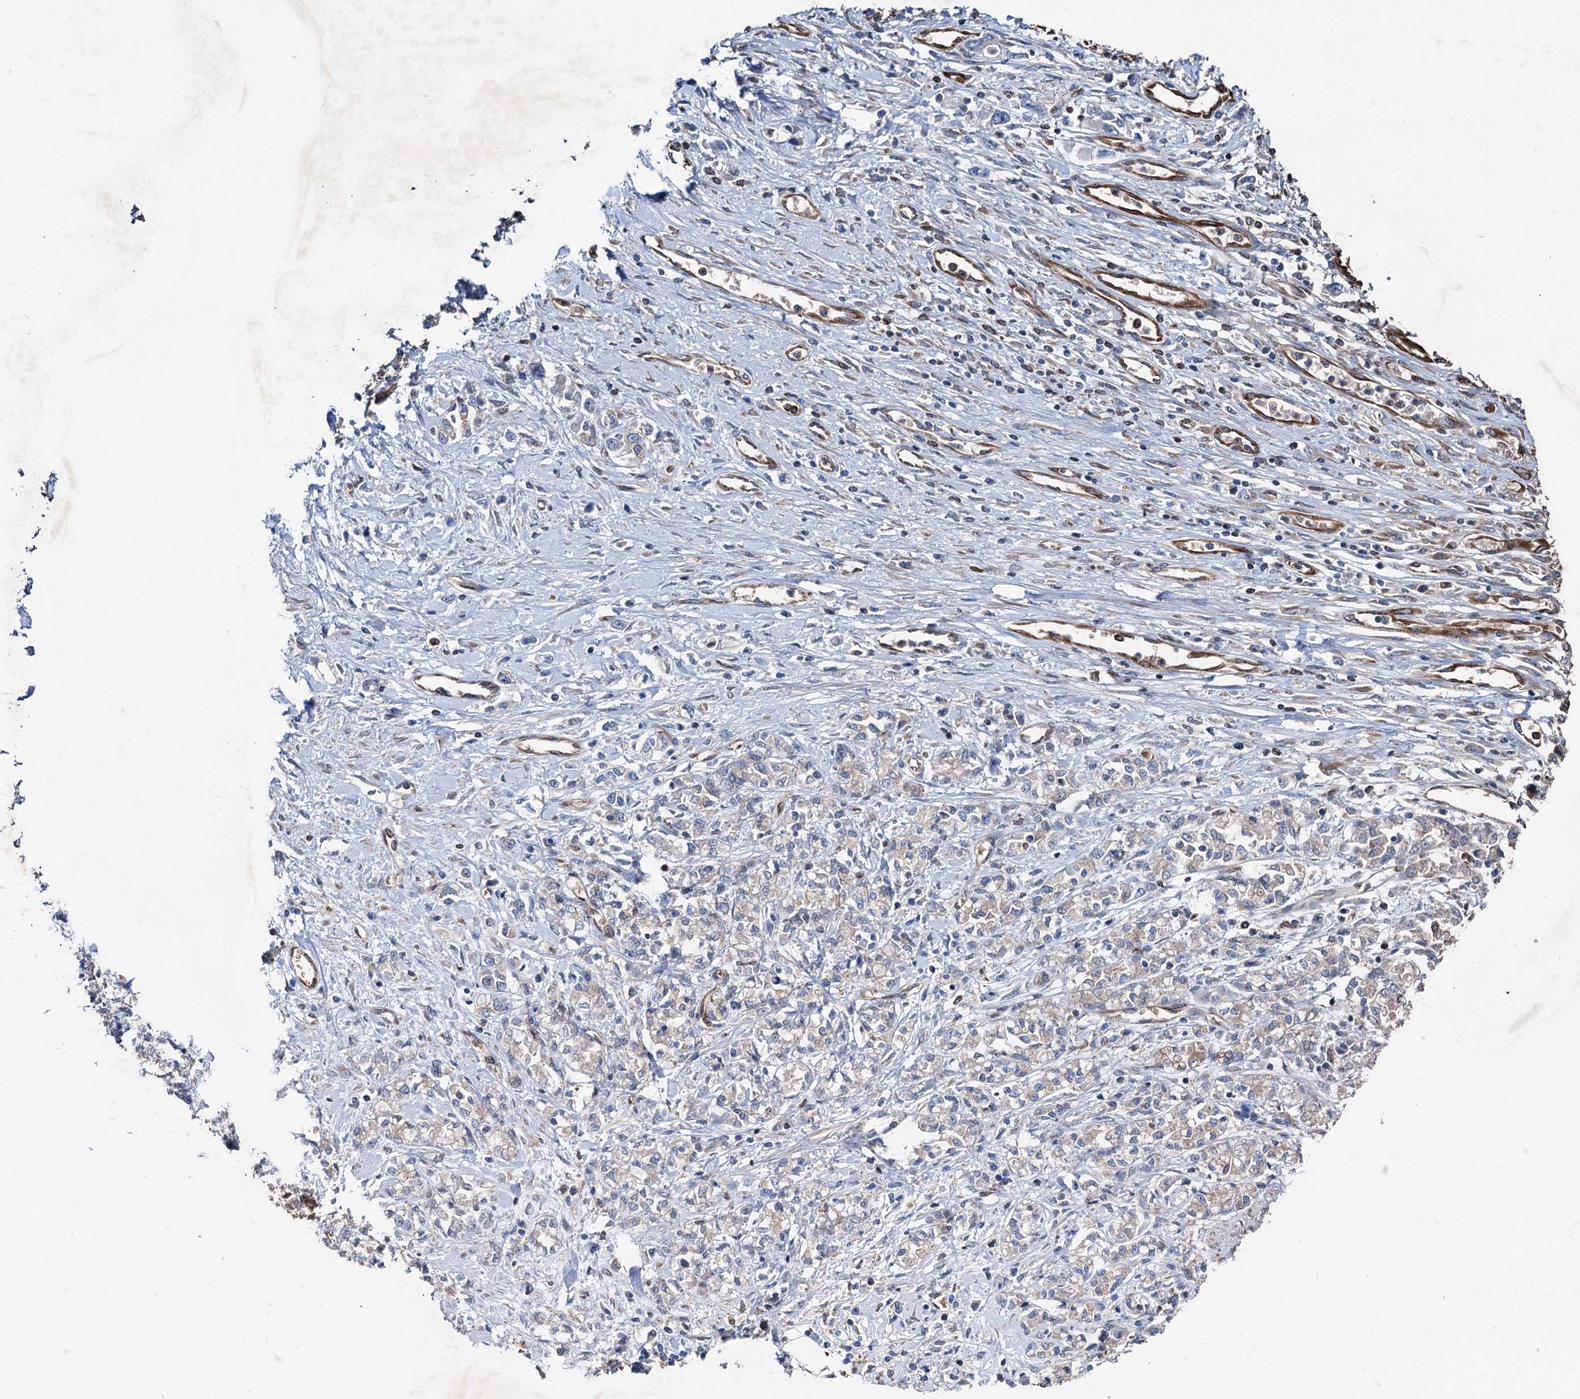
{"staining": {"intensity": "weak", "quantity": "25%-75%", "location": "cytoplasmic/membranous"}, "tissue": "stomach cancer", "cell_type": "Tumor cells", "image_type": "cancer", "snomed": [{"axis": "morphology", "description": "Adenocarcinoma, NOS"}, {"axis": "topography", "description": "Stomach"}], "caption": "Brown immunohistochemical staining in human stomach adenocarcinoma shows weak cytoplasmic/membranous staining in about 25%-75% of tumor cells.", "gene": "STING1", "patient": {"sex": "female", "age": 76}}